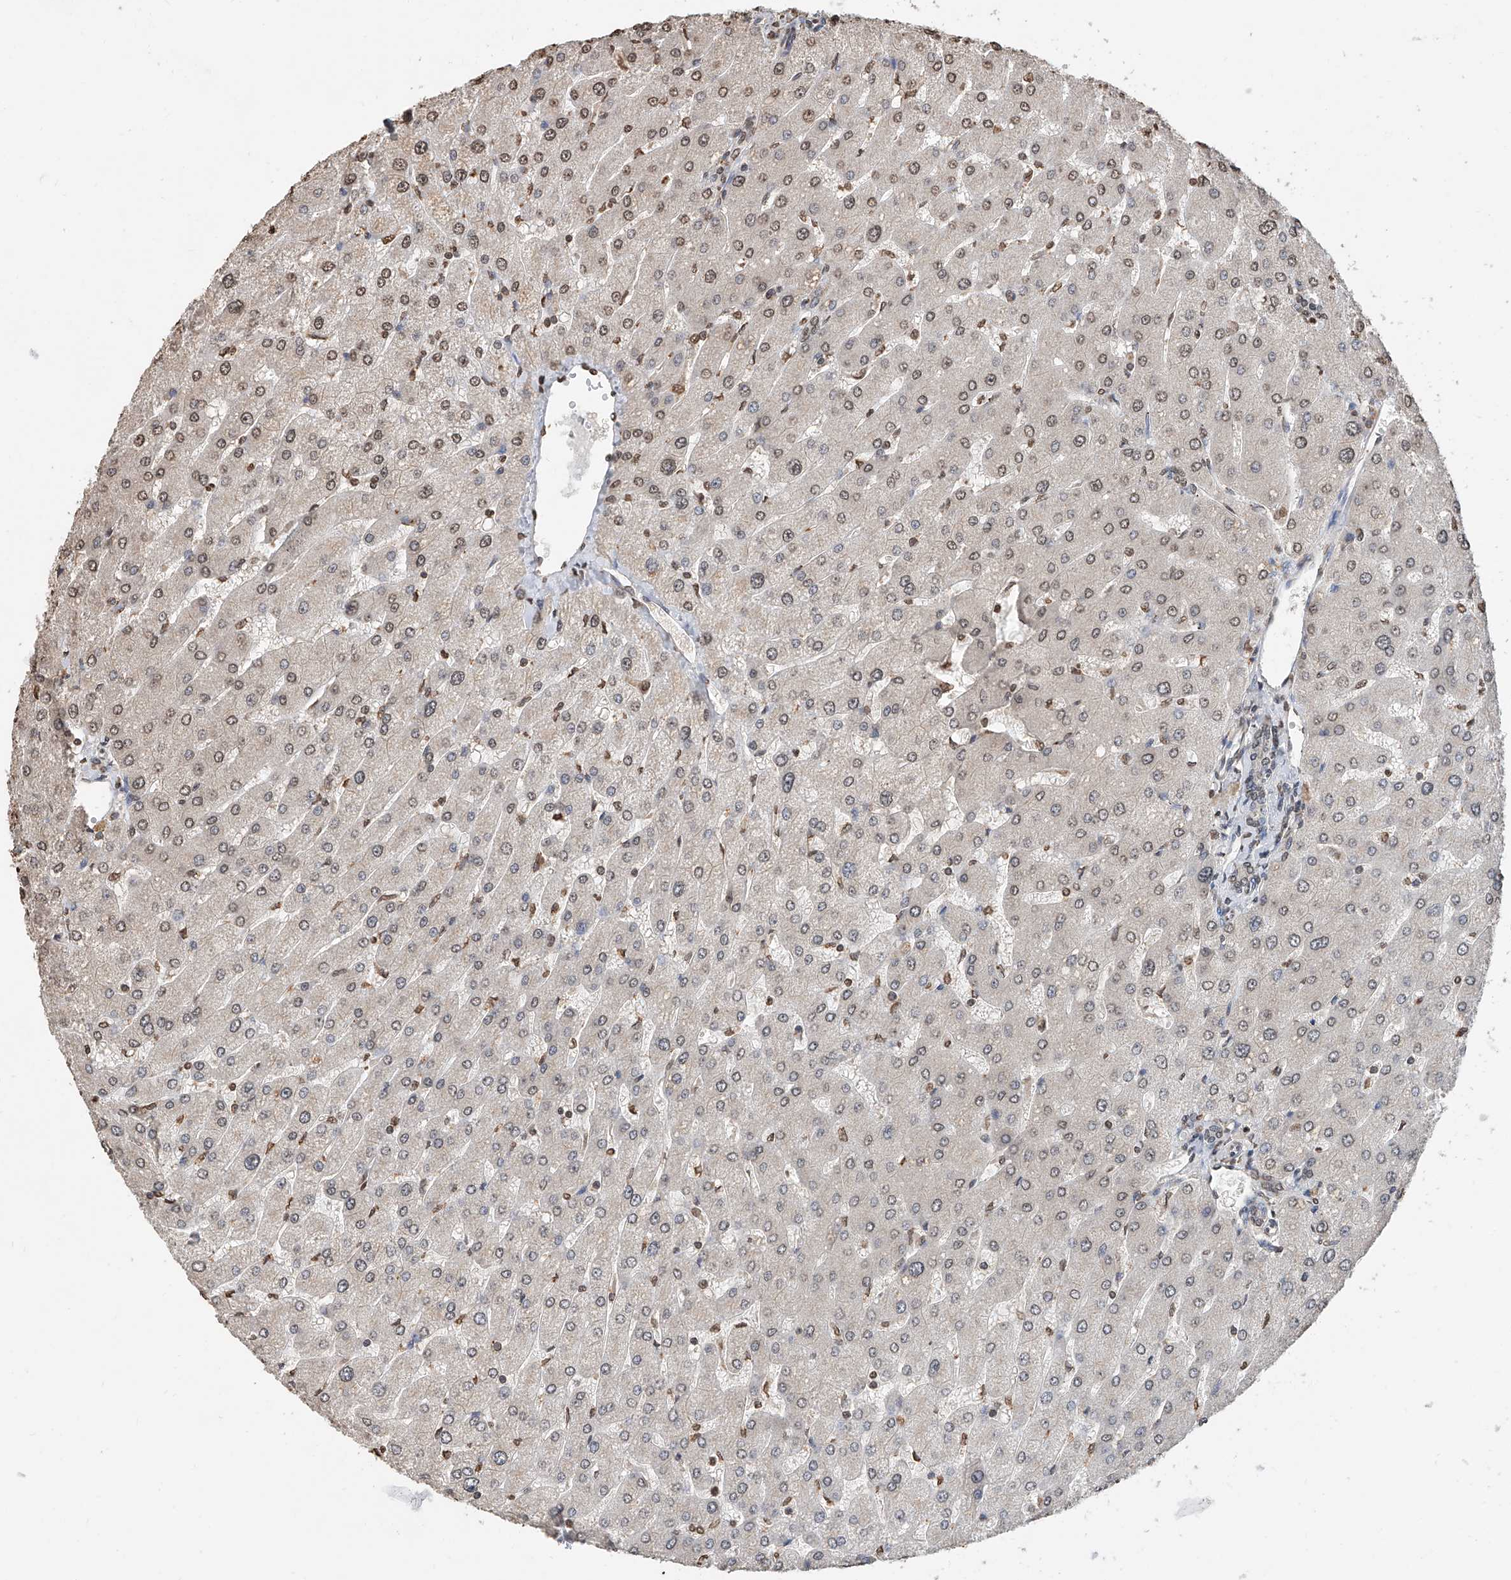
{"staining": {"intensity": "weak", "quantity": ">75%", "location": "nuclear"}, "tissue": "liver", "cell_type": "Cholangiocytes", "image_type": "normal", "snomed": [{"axis": "morphology", "description": "Normal tissue, NOS"}, {"axis": "topography", "description": "Liver"}], "caption": "Immunohistochemistry of benign liver displays low levels of weak nuclear positivity in approximately >75% of cholangiocytes.", "gene": "RP9", "patient": {"sex": "male", "age": 55}}